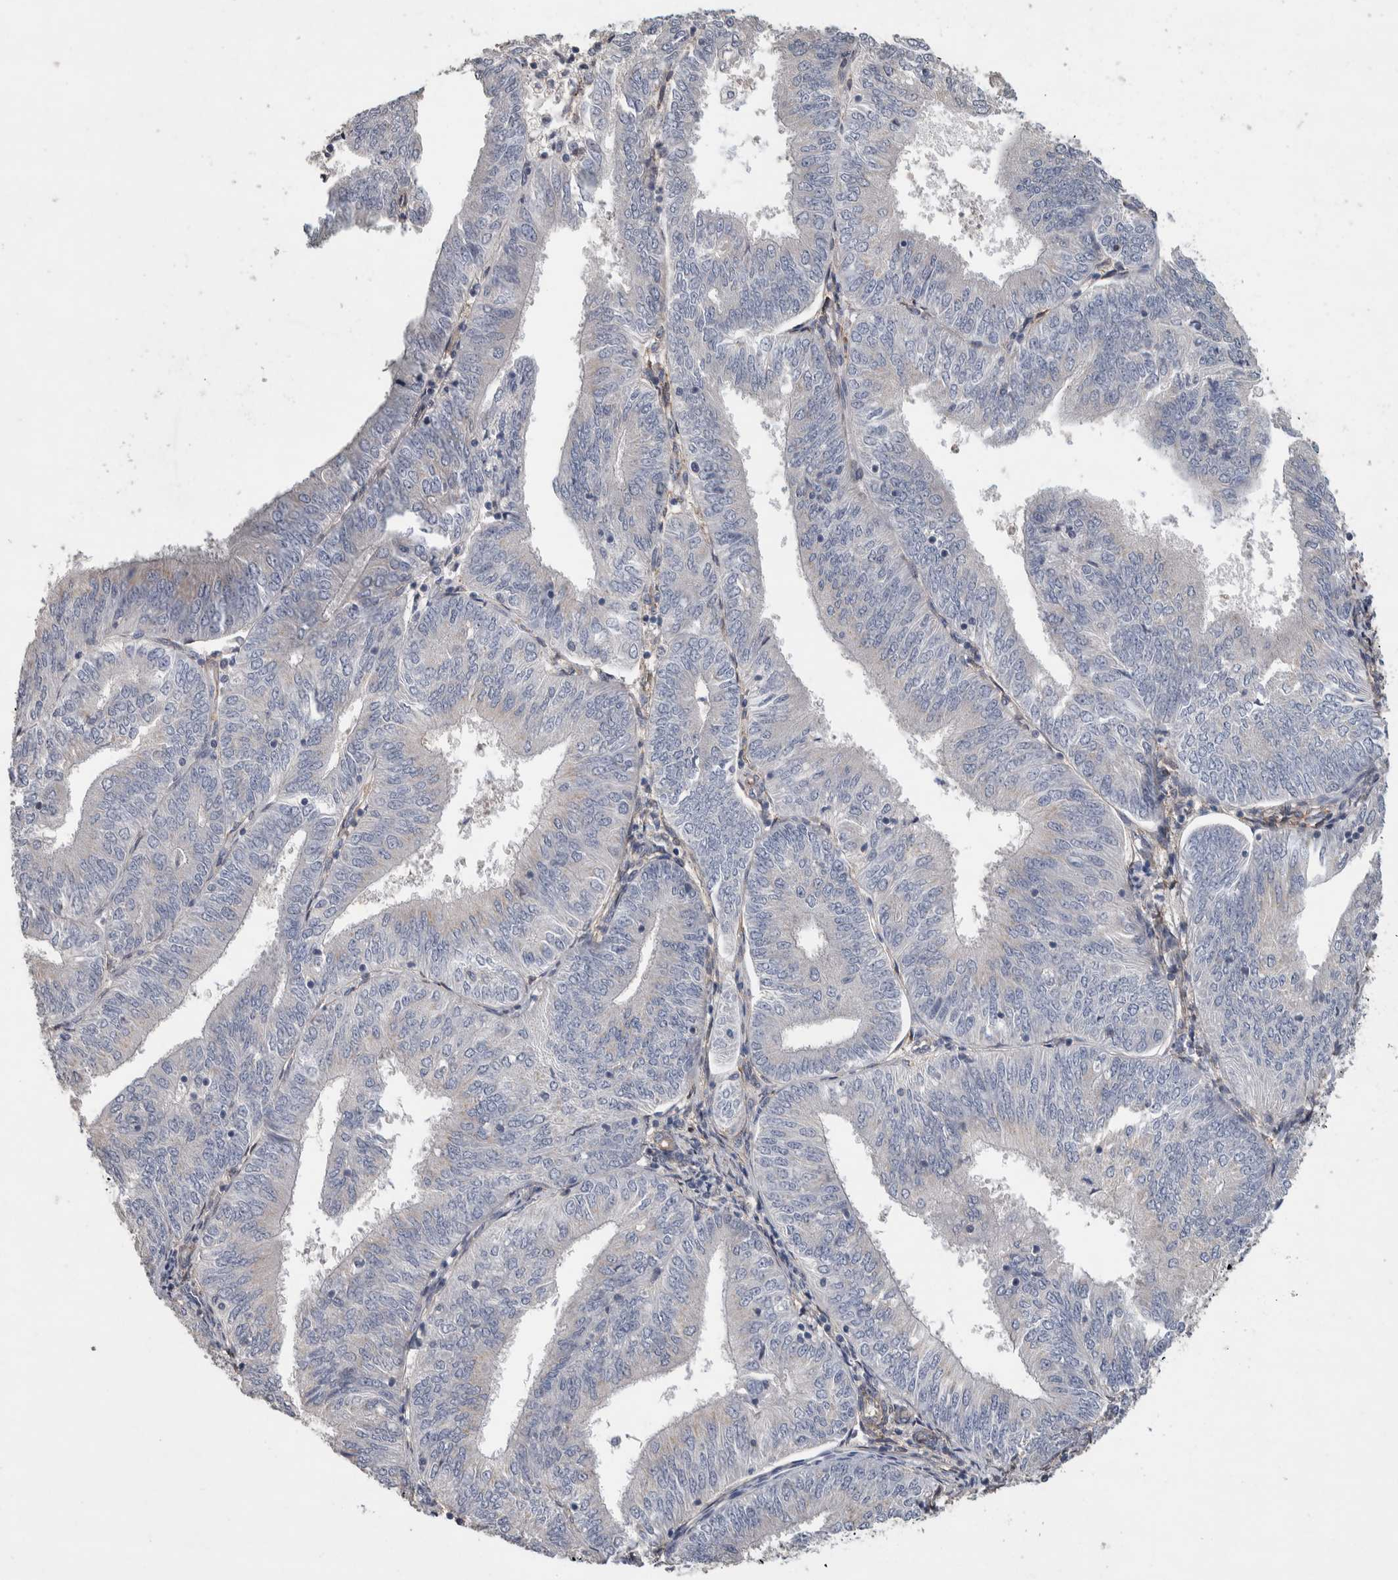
{"staining": {"intensity": "negative", "quantity": "none", "location": "none"}, "tissue": "endometrial cancer", "cell_type": "Tumor cells", "image_type": "cancer", "snomed": [{"axis": "morphology", "description": "Adenocarcinoma, NOS"}, {"axis": "topography", "description": "Endometrium"}], "caption": "Human endometrial adenocarcinoma stained for a protein using IHC demonstrates no positivity in tumor cells.", "gene": "GCNA", "patient": {"sex": "female", "age": 58}}